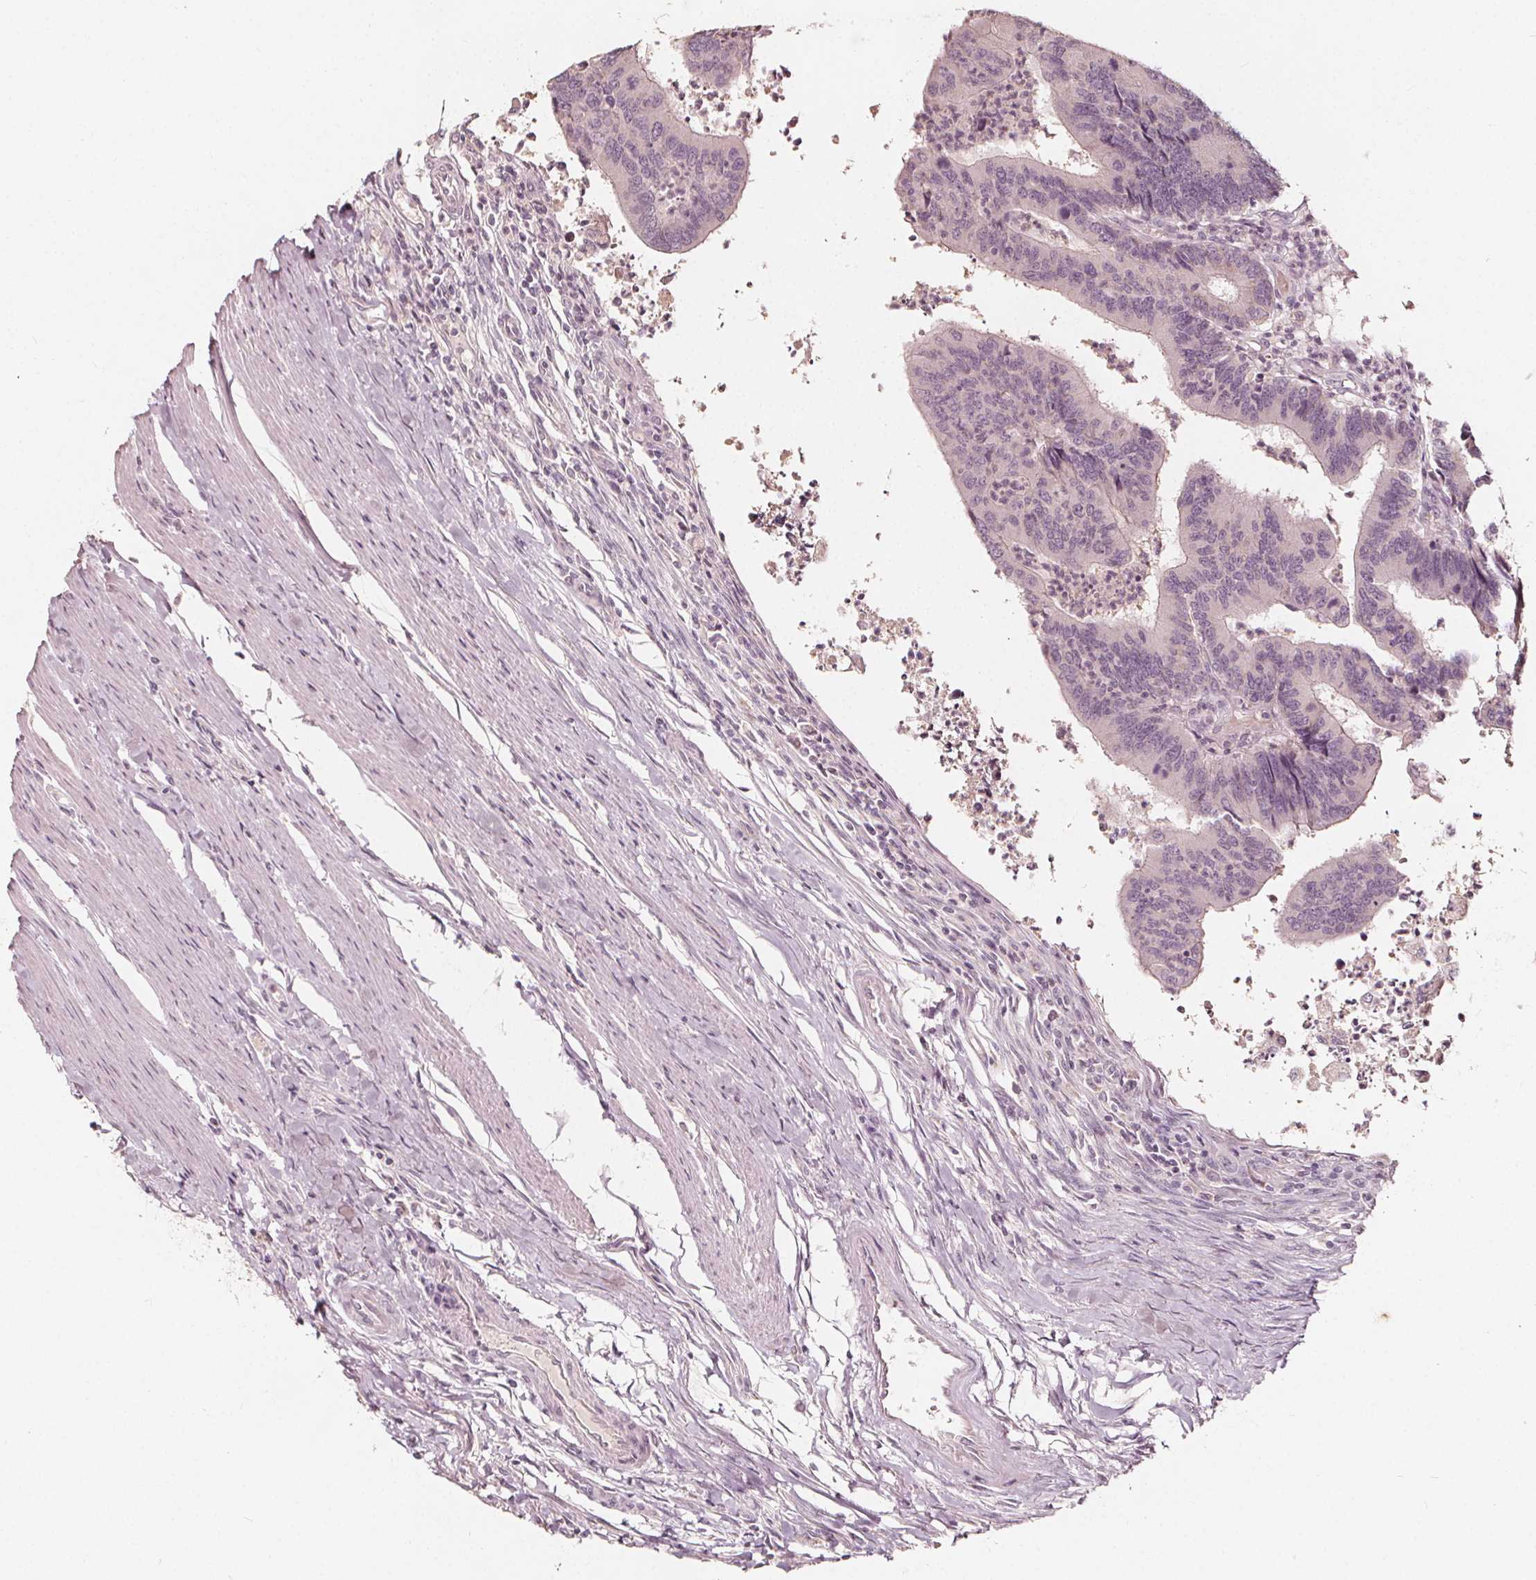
{"staining": {"intensity": "negative", "quantity": "none", "location": "none"}, "tissue": "colorectal cancer", "cell_type": "Tumor cells", "image_type": "cancer", "snomed": [{"axis": "morphology", "description": "Adenocarcinoma, NOS"}, {"axis": "topography", "description": "Colon"}], "caption": "Immunohistochemistry of human colorectal cancer reveals no staining in tumor cells.", "gene": "NPC1L1", "patient": {"sex": "female", "age": 67}}